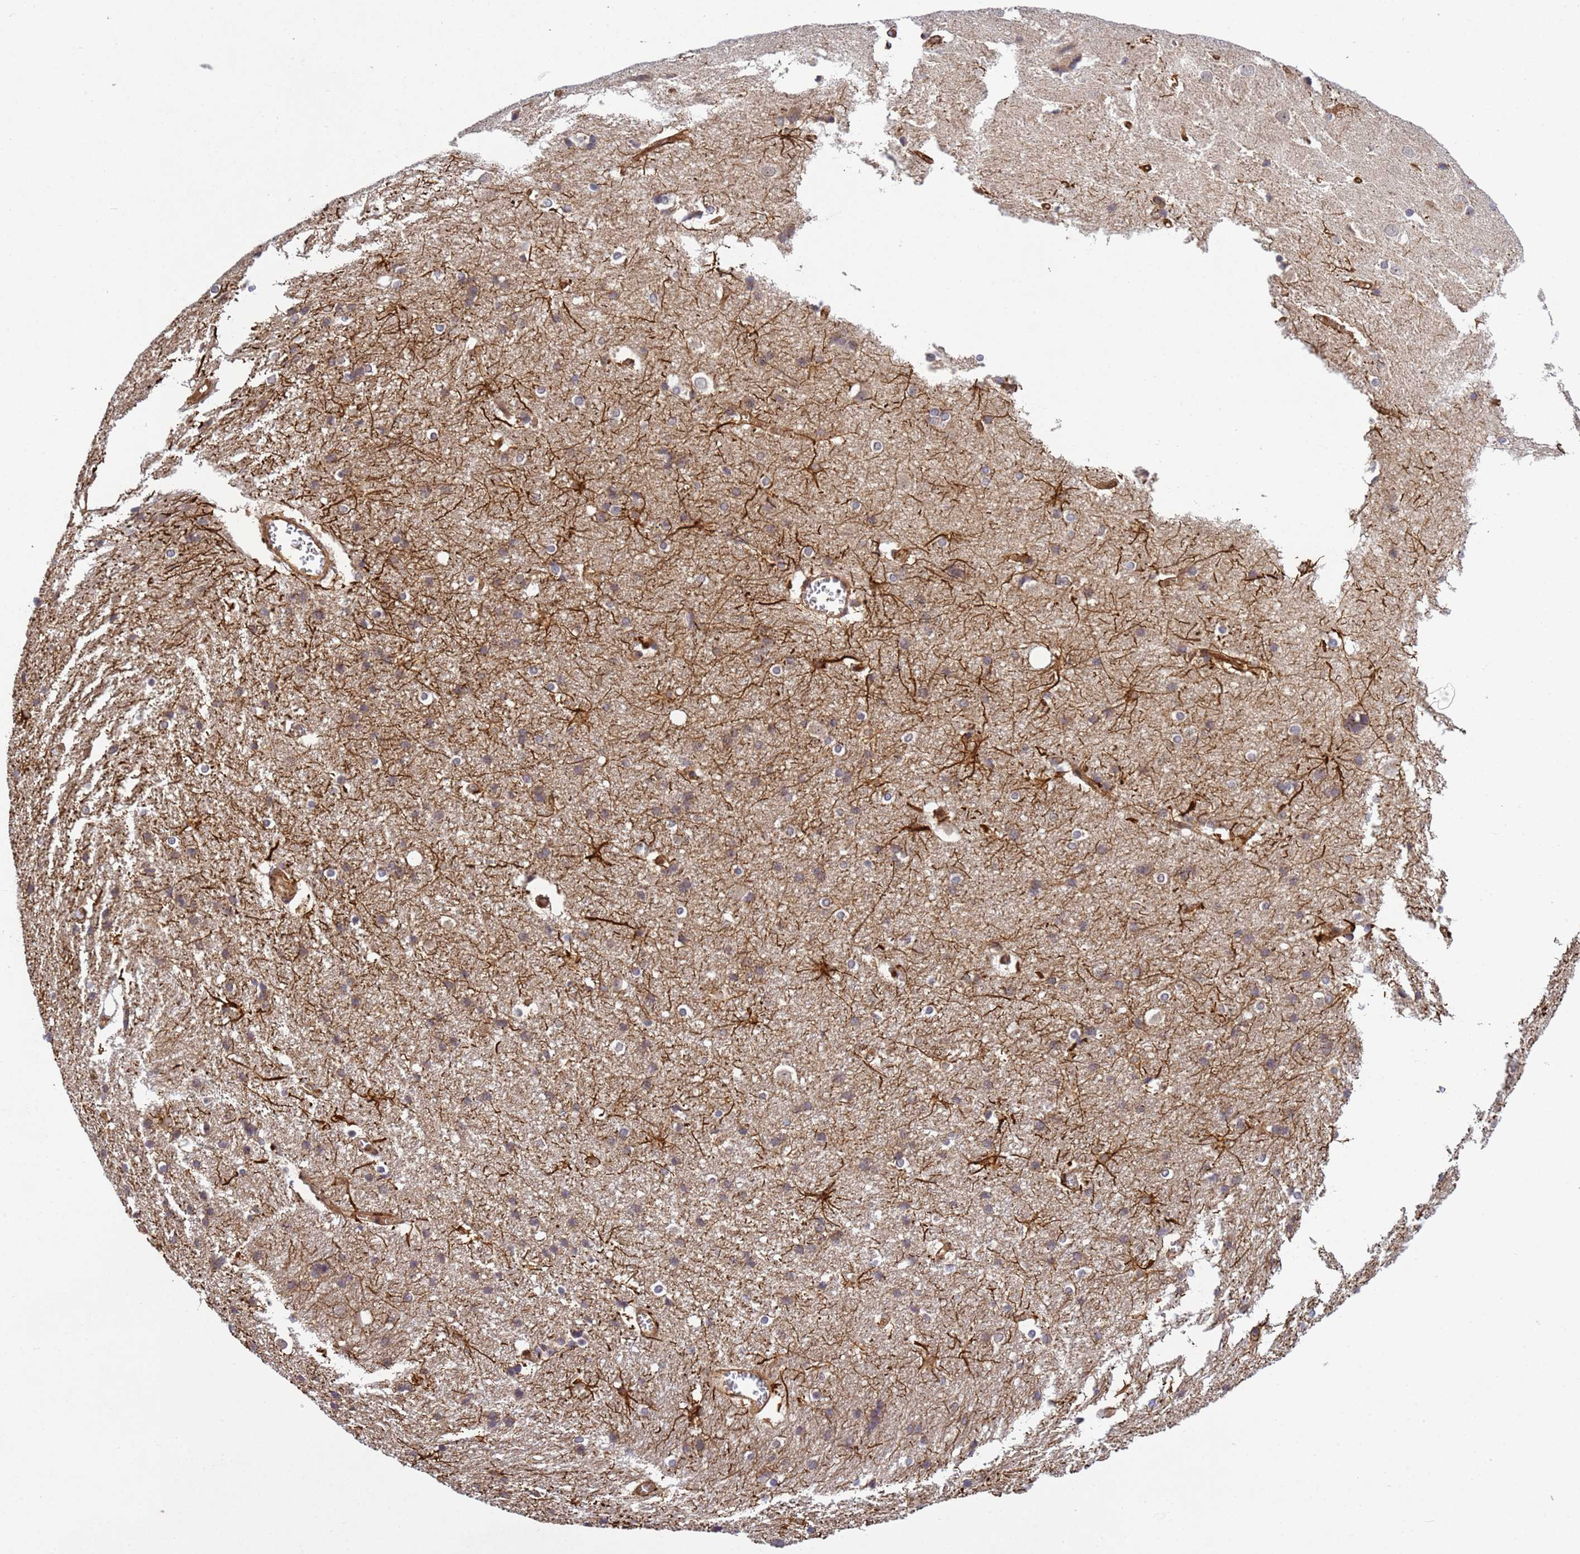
{"staining": {"intensity": "moderate", "quantity": ">75%", "location": "cytoplasmic/membranous"}, "tissue": "cerebral cortex", "cell_type": "Endothelial cells", "image_type": "normal", "snomed": [{"axis": "morphology", "description": "Normal tissue, NOS"}, {"axis": "topography", "description": "Cerebral cortex"}], "caption": "The image displays immunohistochemical staining of benign cerebral cortex. There is moderate cytoplasmic/membranous staining is seen in about >75% of endothelial cells. (DAB IHC with brightfield microscopy, high magnification).", "gene": "C8orf34", "patient": {"sex": "male", "age": 54}}